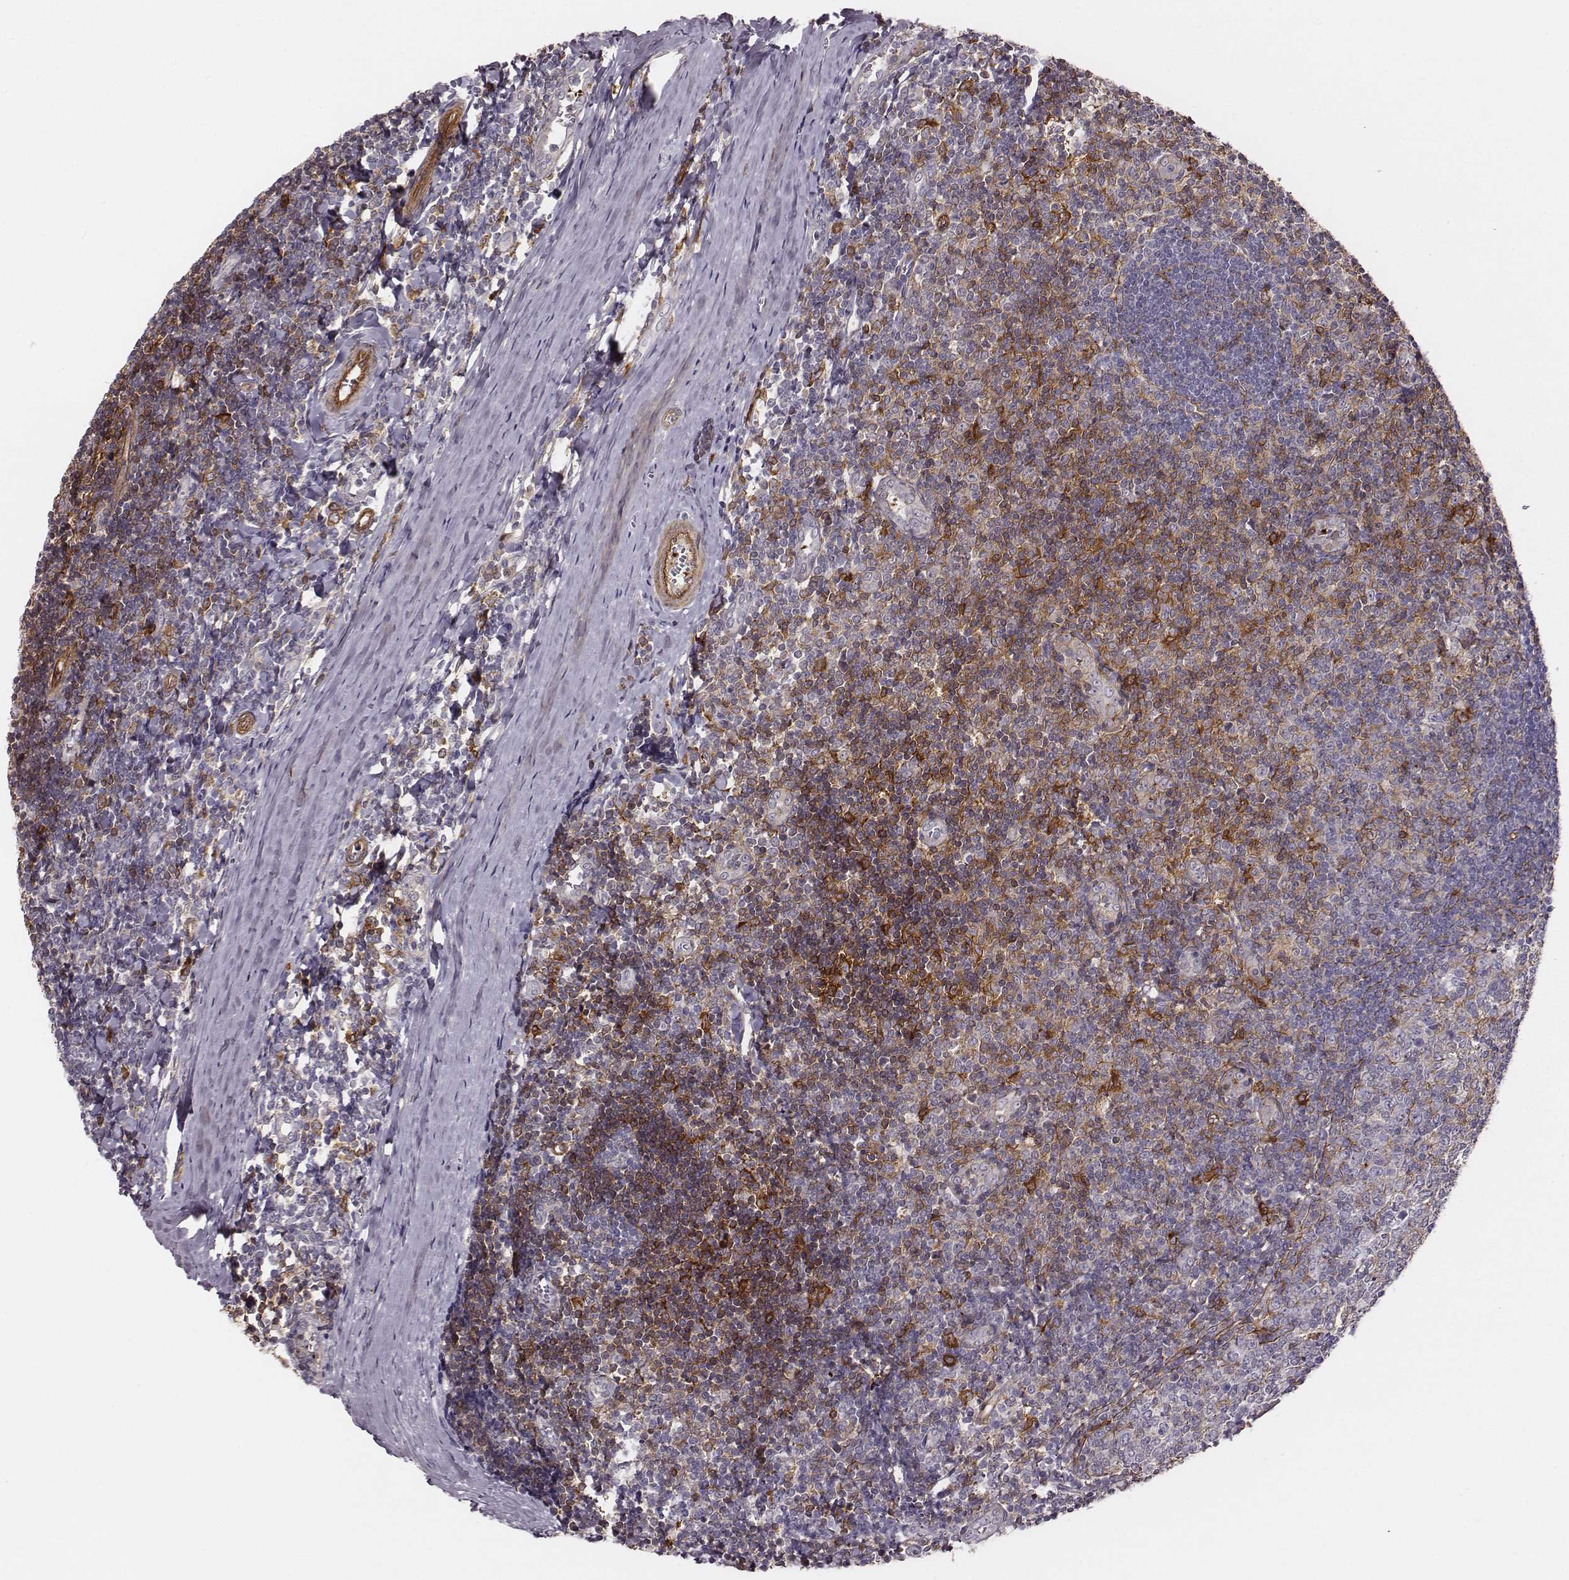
{"staining": {"intensity": "moderate", "quantity": "<25%", "location": "cytoplasmic/membranous"}, "tissue": "tonsil", "cell_type": "Germinal center cells", "image_type": "normal", "snomed": [{"axis": "morphology", "description": "Normal tissue, NOS"}, {"axis": "topography", "description": "Tonsil"}], "caption": "Immunohistochemistry (IHC) of unremarkable human tonsil shows low levels of moderate cytoplasmic/membranous expression in about <25% of germinal center cells. (brown staining indicates protein expression, while blue staining denotes nuclei).", "gene": "ZYX", "patient": {"sex": "female", "age": 12}}